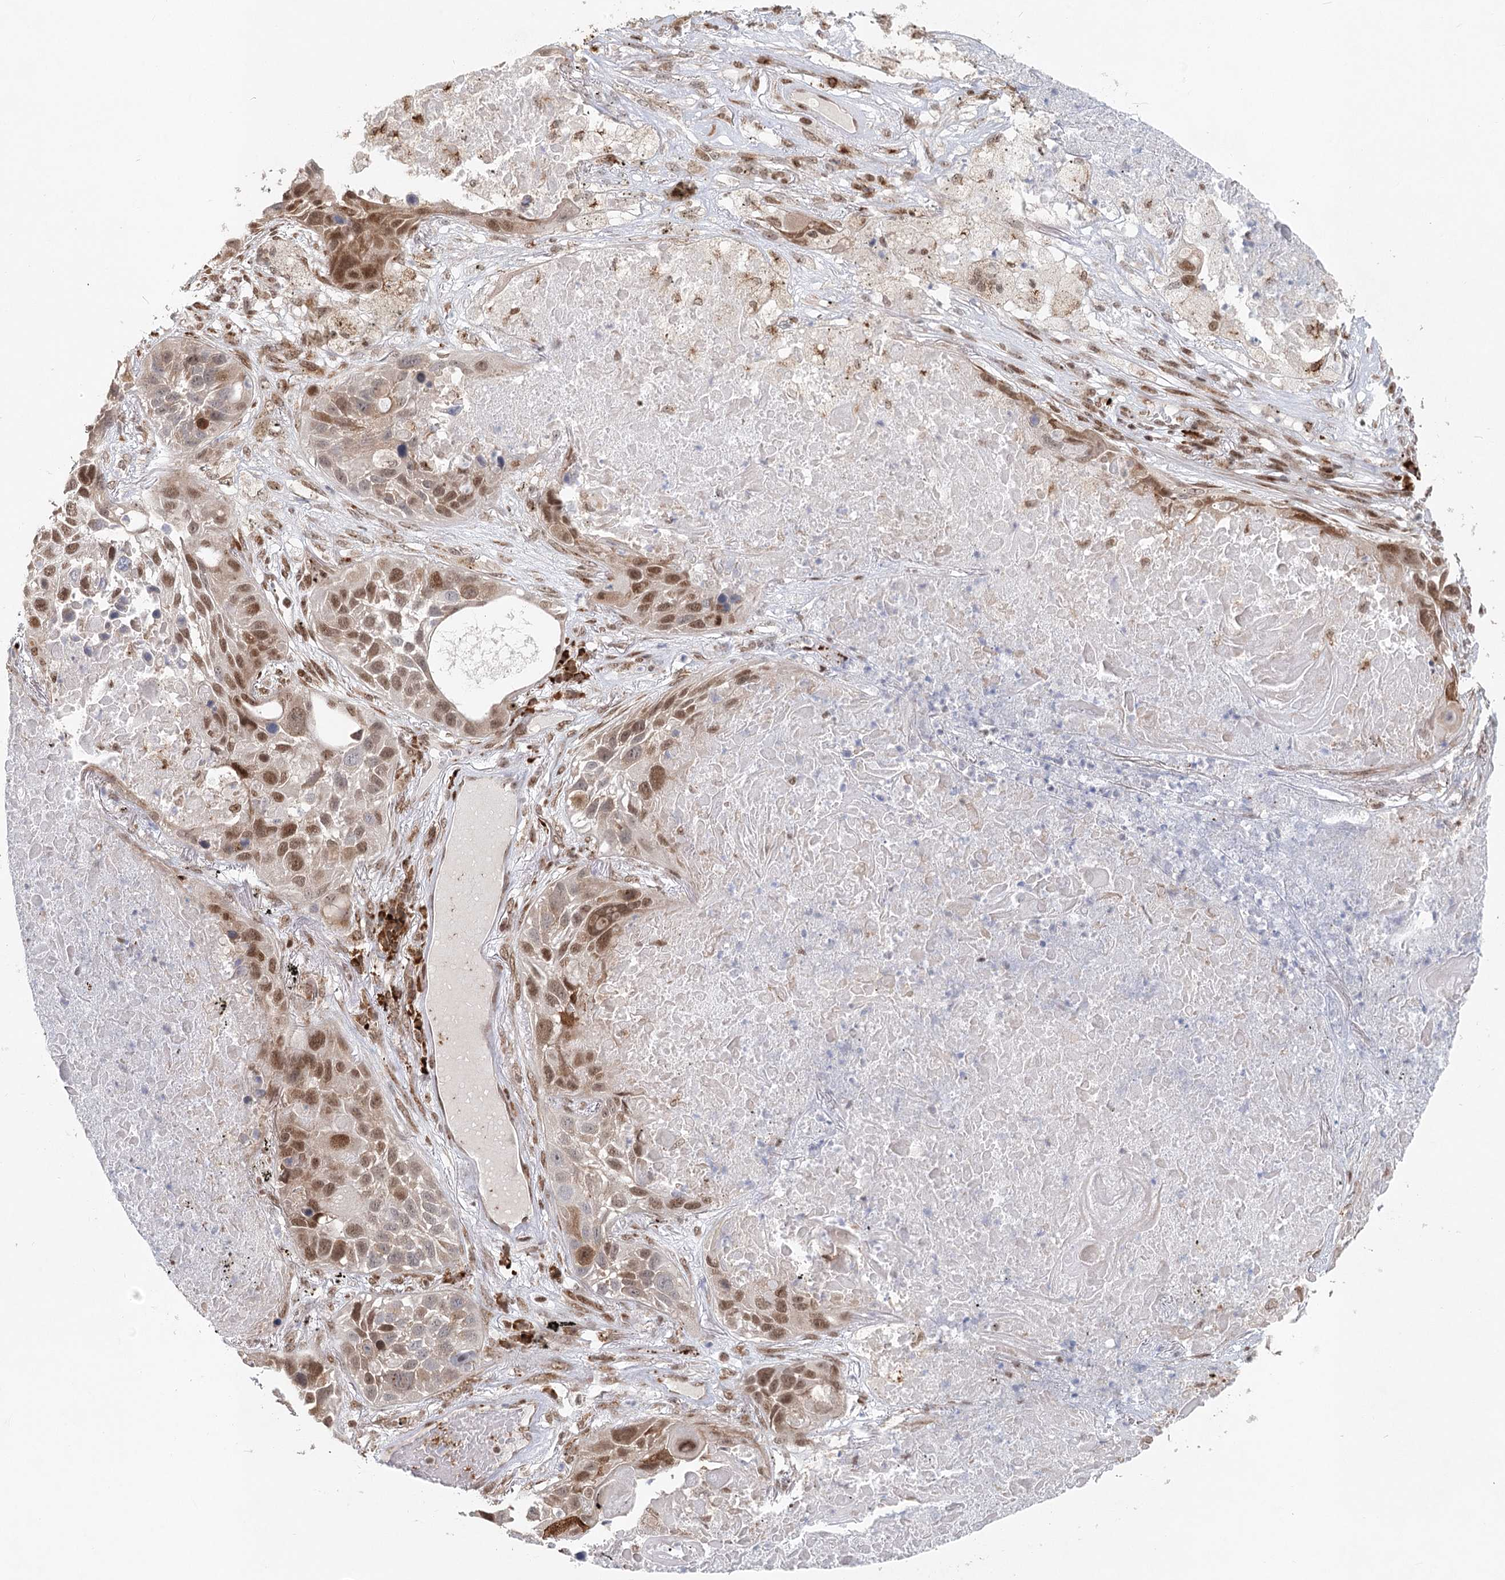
{"staining": {"intensity": "moderate", "quantity": ">75%", "location": "nuclear"}, "tissue": "lung cancer", "cell_type": "Tumor cells", "image_type": "cancer", "snomed": [{"axis": "morphology", "description": "Squamous cell carcinoma, NOS"}, {"axis": "topography", "description": "Lung"}], "caption": "Lung cancer stained with a brown dye displays moderate nuclear positive expression in about >75% of tumor cells.", "gene": "BNIP5", "patient": {"sex": "male", "age": 57}}